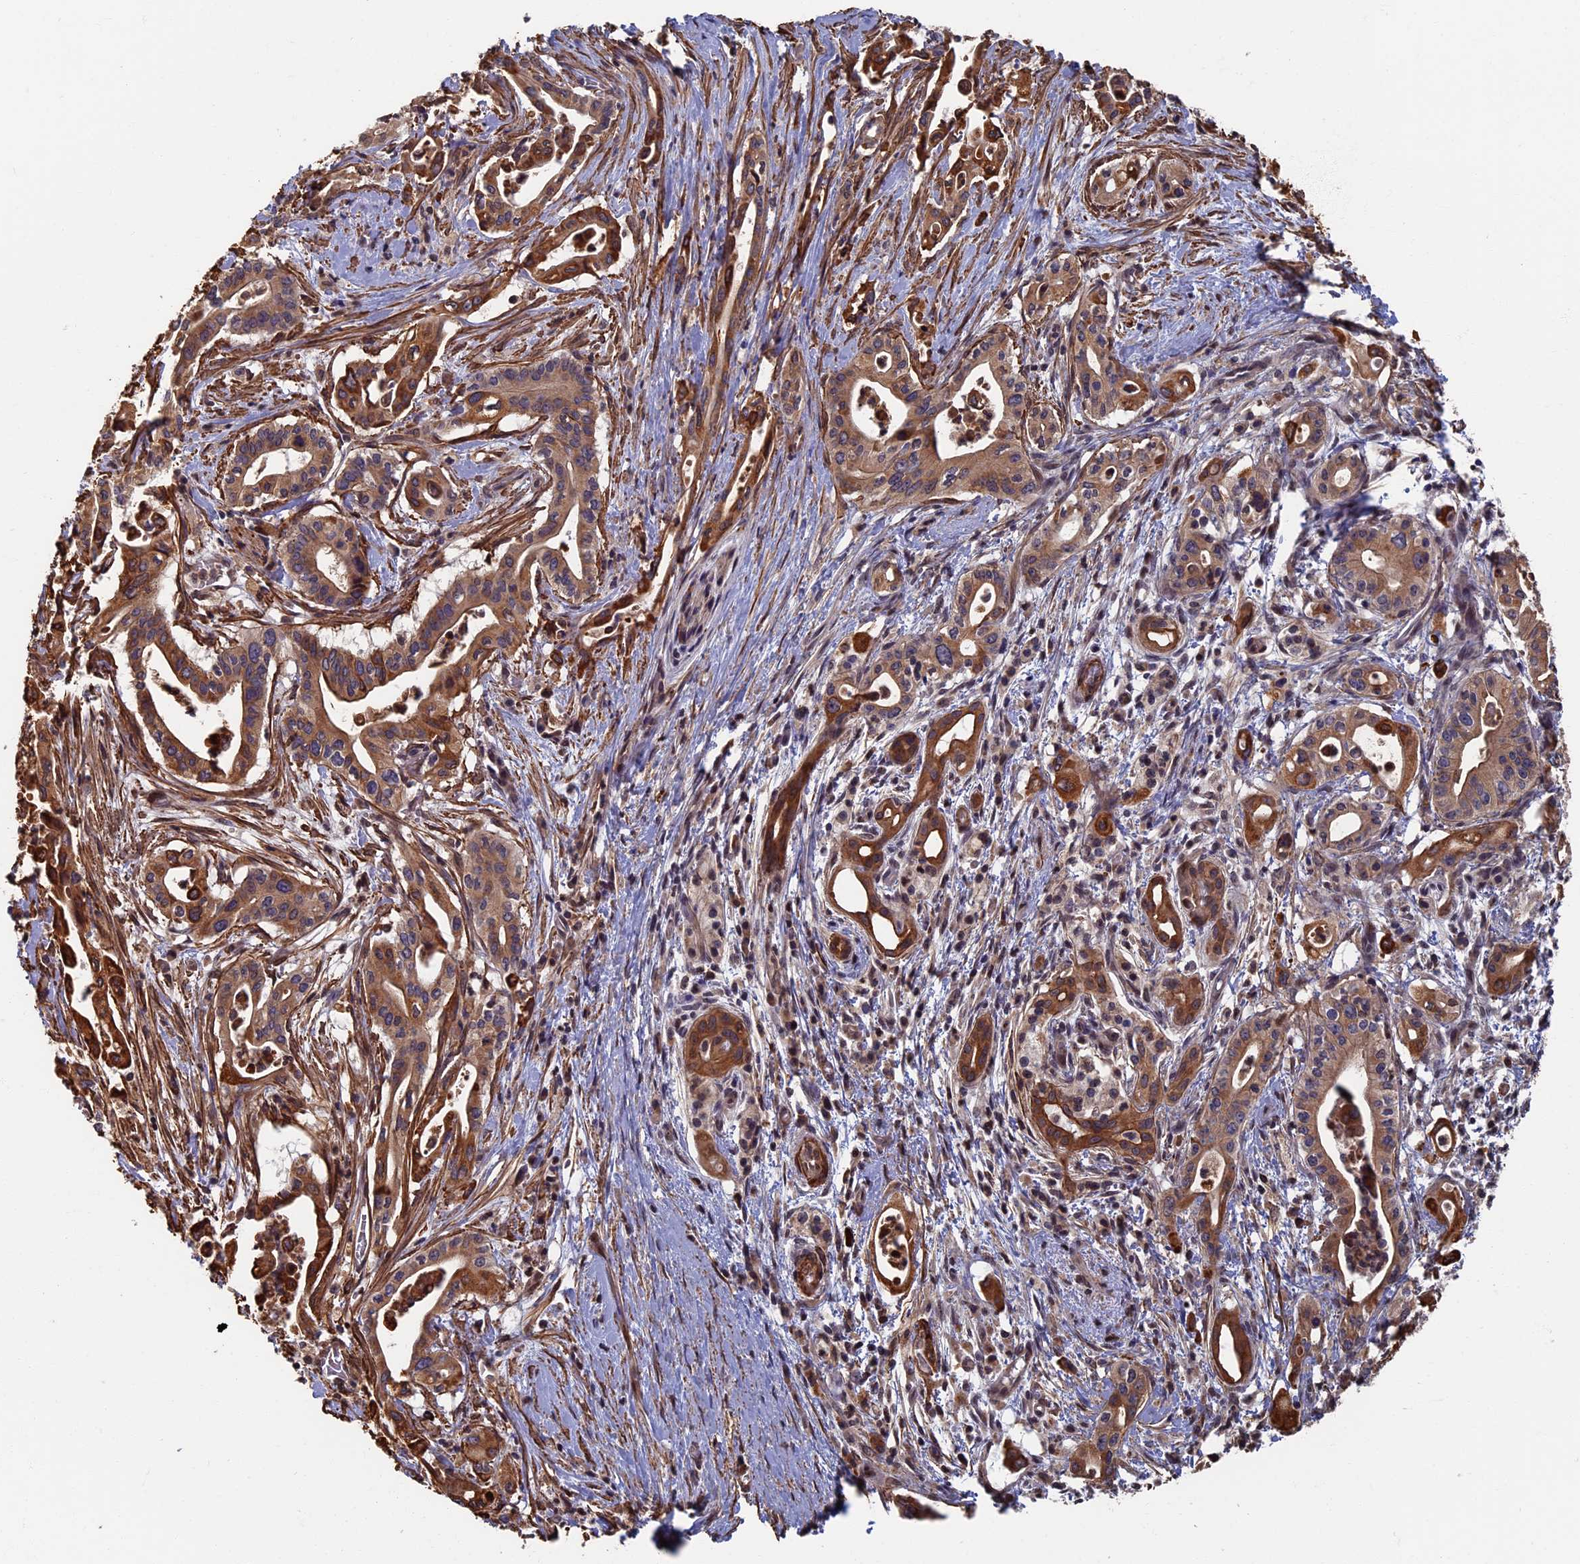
{"staining": {"intensity": "moderate", "quantity": ">75%", "location": "cytoplasmic/membranous"}, "tissue": "pancreatic cancer", "cell_type": "Tumor cells", "image_type": "cancer", "snomed": [{"axis": "morphology", "description": "Adenocarcinoma, NOS"}, {"axis": "topography", "description": "Pancreas"}], "caption": "An immunohistochemistry (IHC) image of neoplastic tissue is shown. Protein staining in brown shows moderate cytoplasmic/membranous positivity in adenocarcinoma (pancreatic) within tumor cells.", "gene": "CTDP1", "patient": {"sex": "female", "age": 77}}